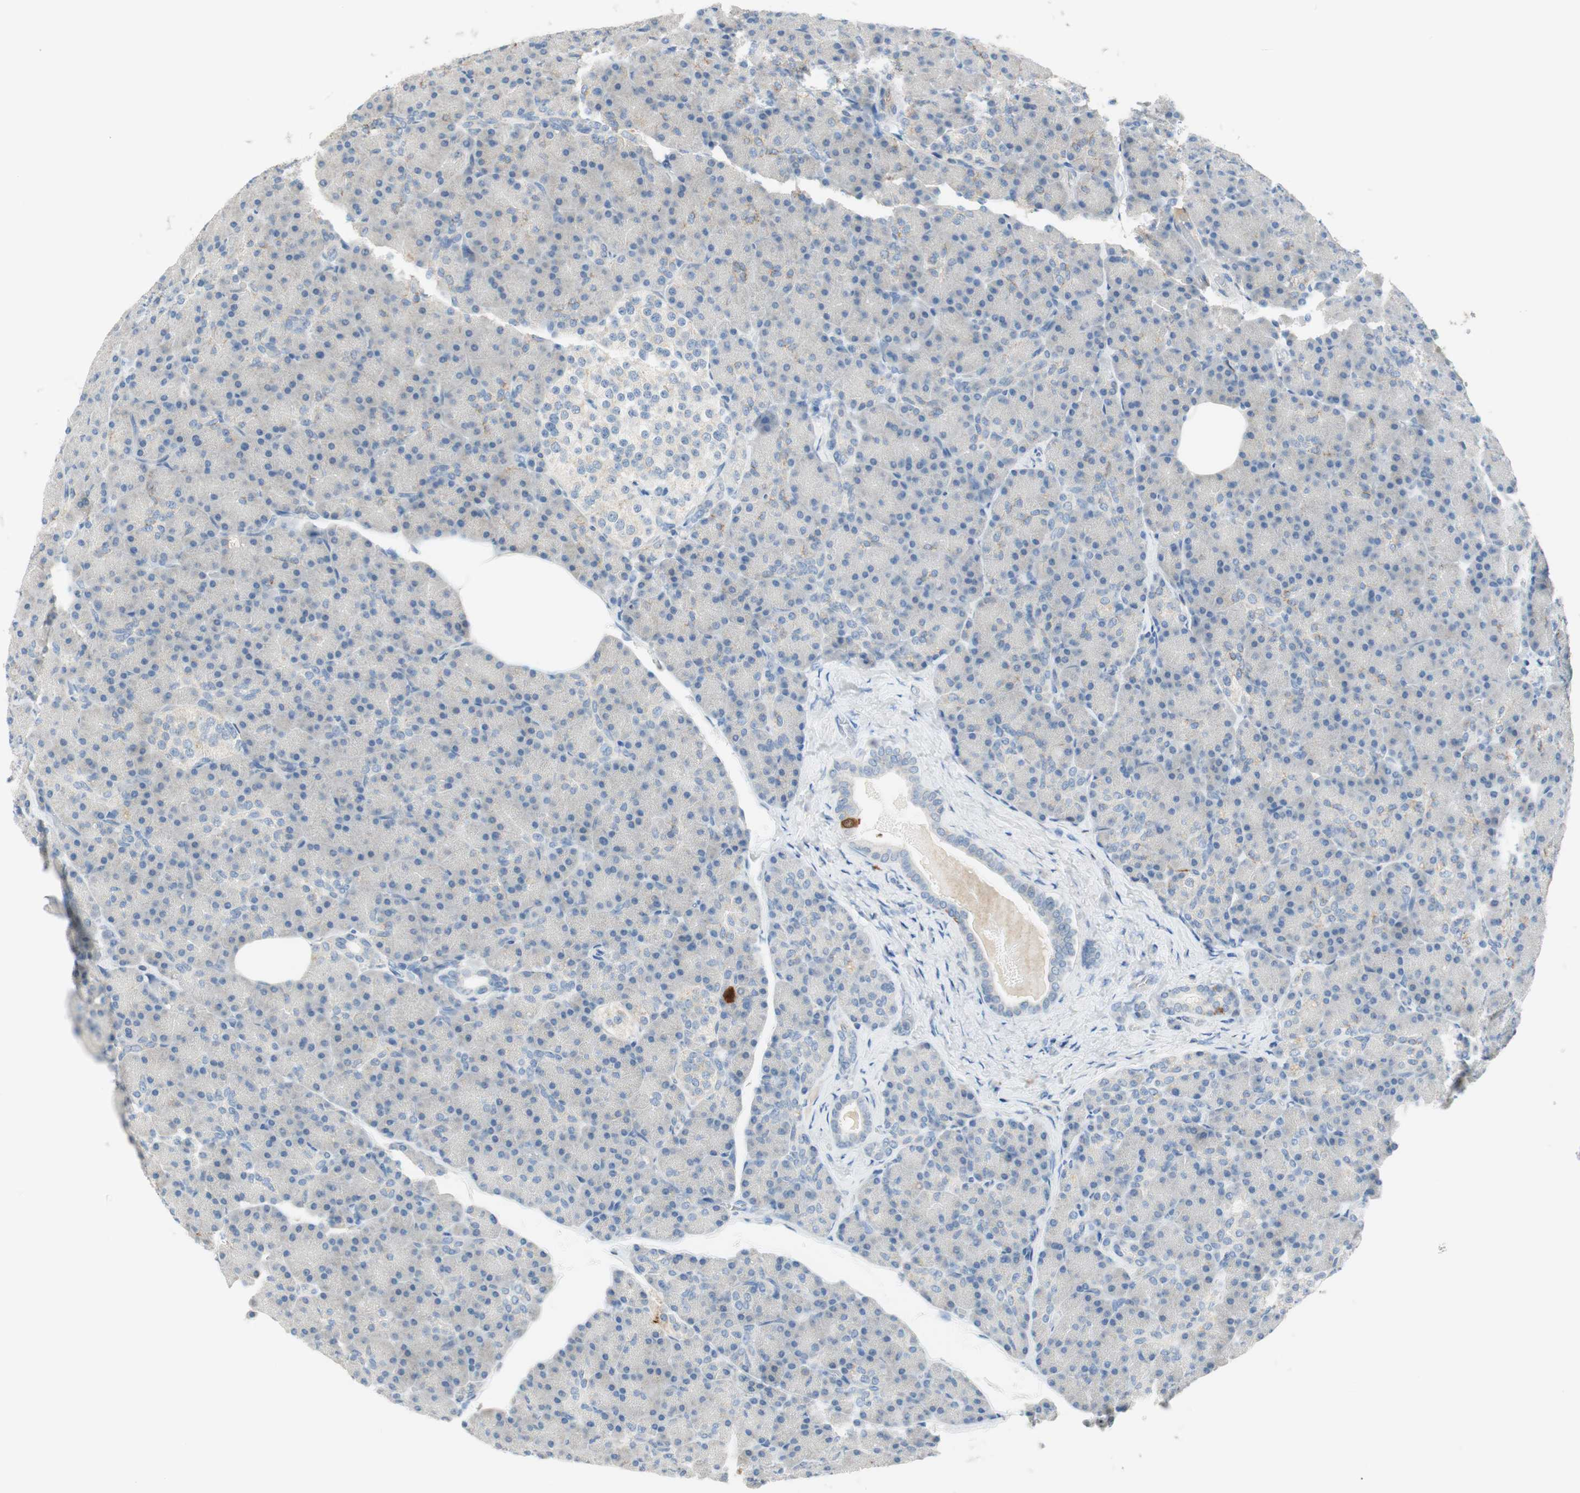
{"staining": {"intensity": "negative", "quantity": "none", "location": "none"}, "tissue": "pancreas", "cell_type": "Exocrine glandular cells", "image_type": "normal", "snomed": [{"axis": "morphology", "description": "Normal tissue, NOS"}, {"axis": "topography", "description": "Pancreas"}], "caption": "IHC image of unremarkable human pancreas stained for a protein (brown), which reveals no staining in exocrine glandular cells.", "gene": "PTTG1", "patient": {"sex": "female", "age": 43}}